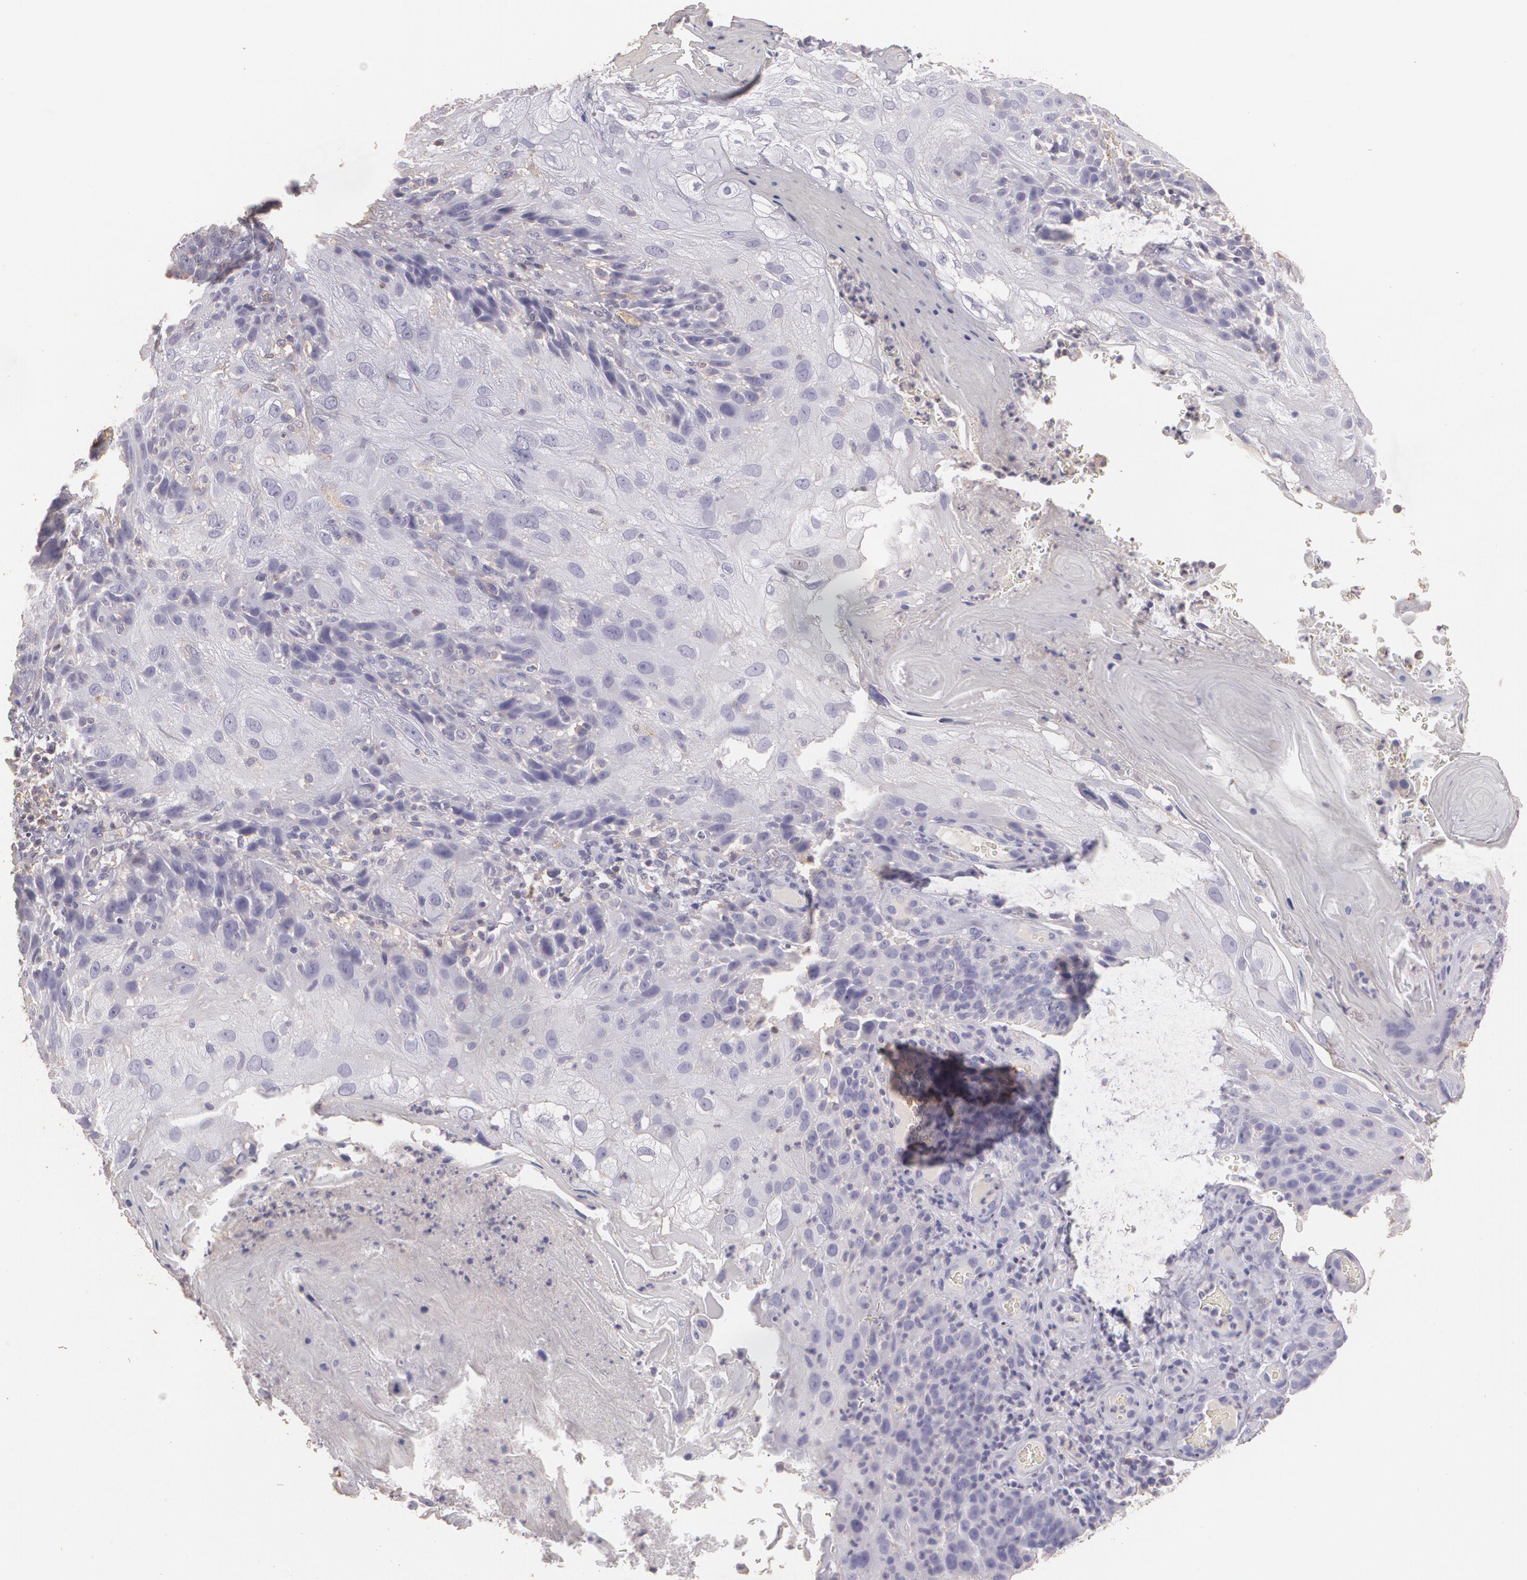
{"staining": {"intensity": "negative", "quantity": "none", "location": "none"}, "tissue": "skin cancer", "cell_type": "Tumor cells", "image_type": "cancer", "snomed": [{"axis": "morphology", "description": "Normal tissue, NOS"}, {"axis": "morphology", "description": "Squamous cell carcinoma, NOS"}, {"axis": "topography", "description": "Skin"}], "caption": "This is an IHC micrograph of human skin cancer. There is no expression in tumor cells.", "gene": "TGFBR1", "patient": {"sex": "female", "age": 83}}